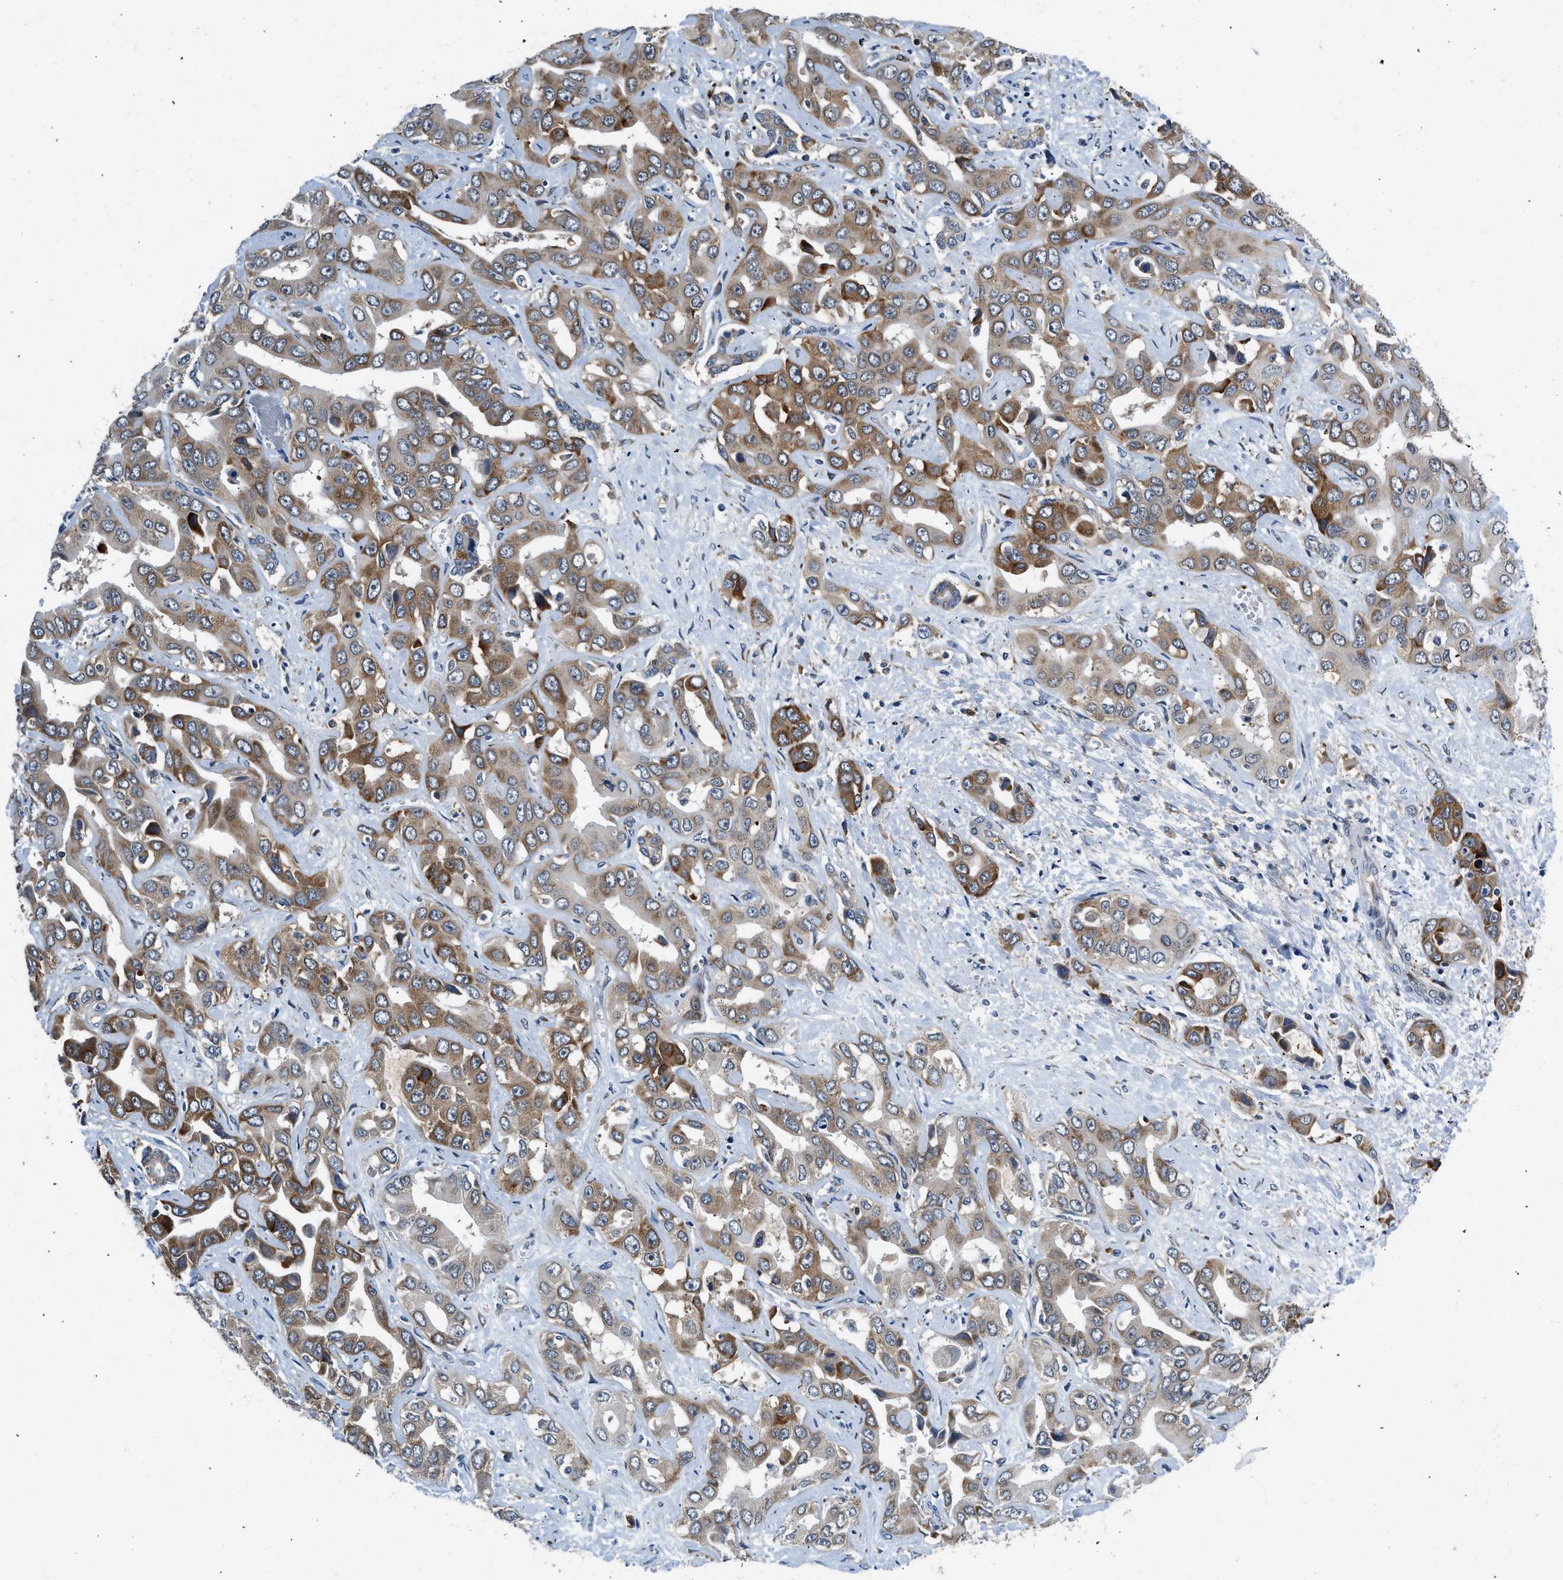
{"staining": {"intensity": "moderate", "quantity": ">75%", "location": "cytoplasmic/membranous"}, "tissue": "liver cancer", "cell_type": "Tumor cells", "image_type": "cancer", "snomed": [{"axis": "morphology", "description": "Cholangiocarcinoma"}, {"axis": "topography", "description": "Liver"}], "caption": "Immunohistochemical staining of cholangiocarcinoma (liver) reveals medium levels of moderate cytoplasmic/membranous protein staining in about >75% of tumor cells.", "gene": "PA2G4", "patient": {"sex": "female", "age": 52}}